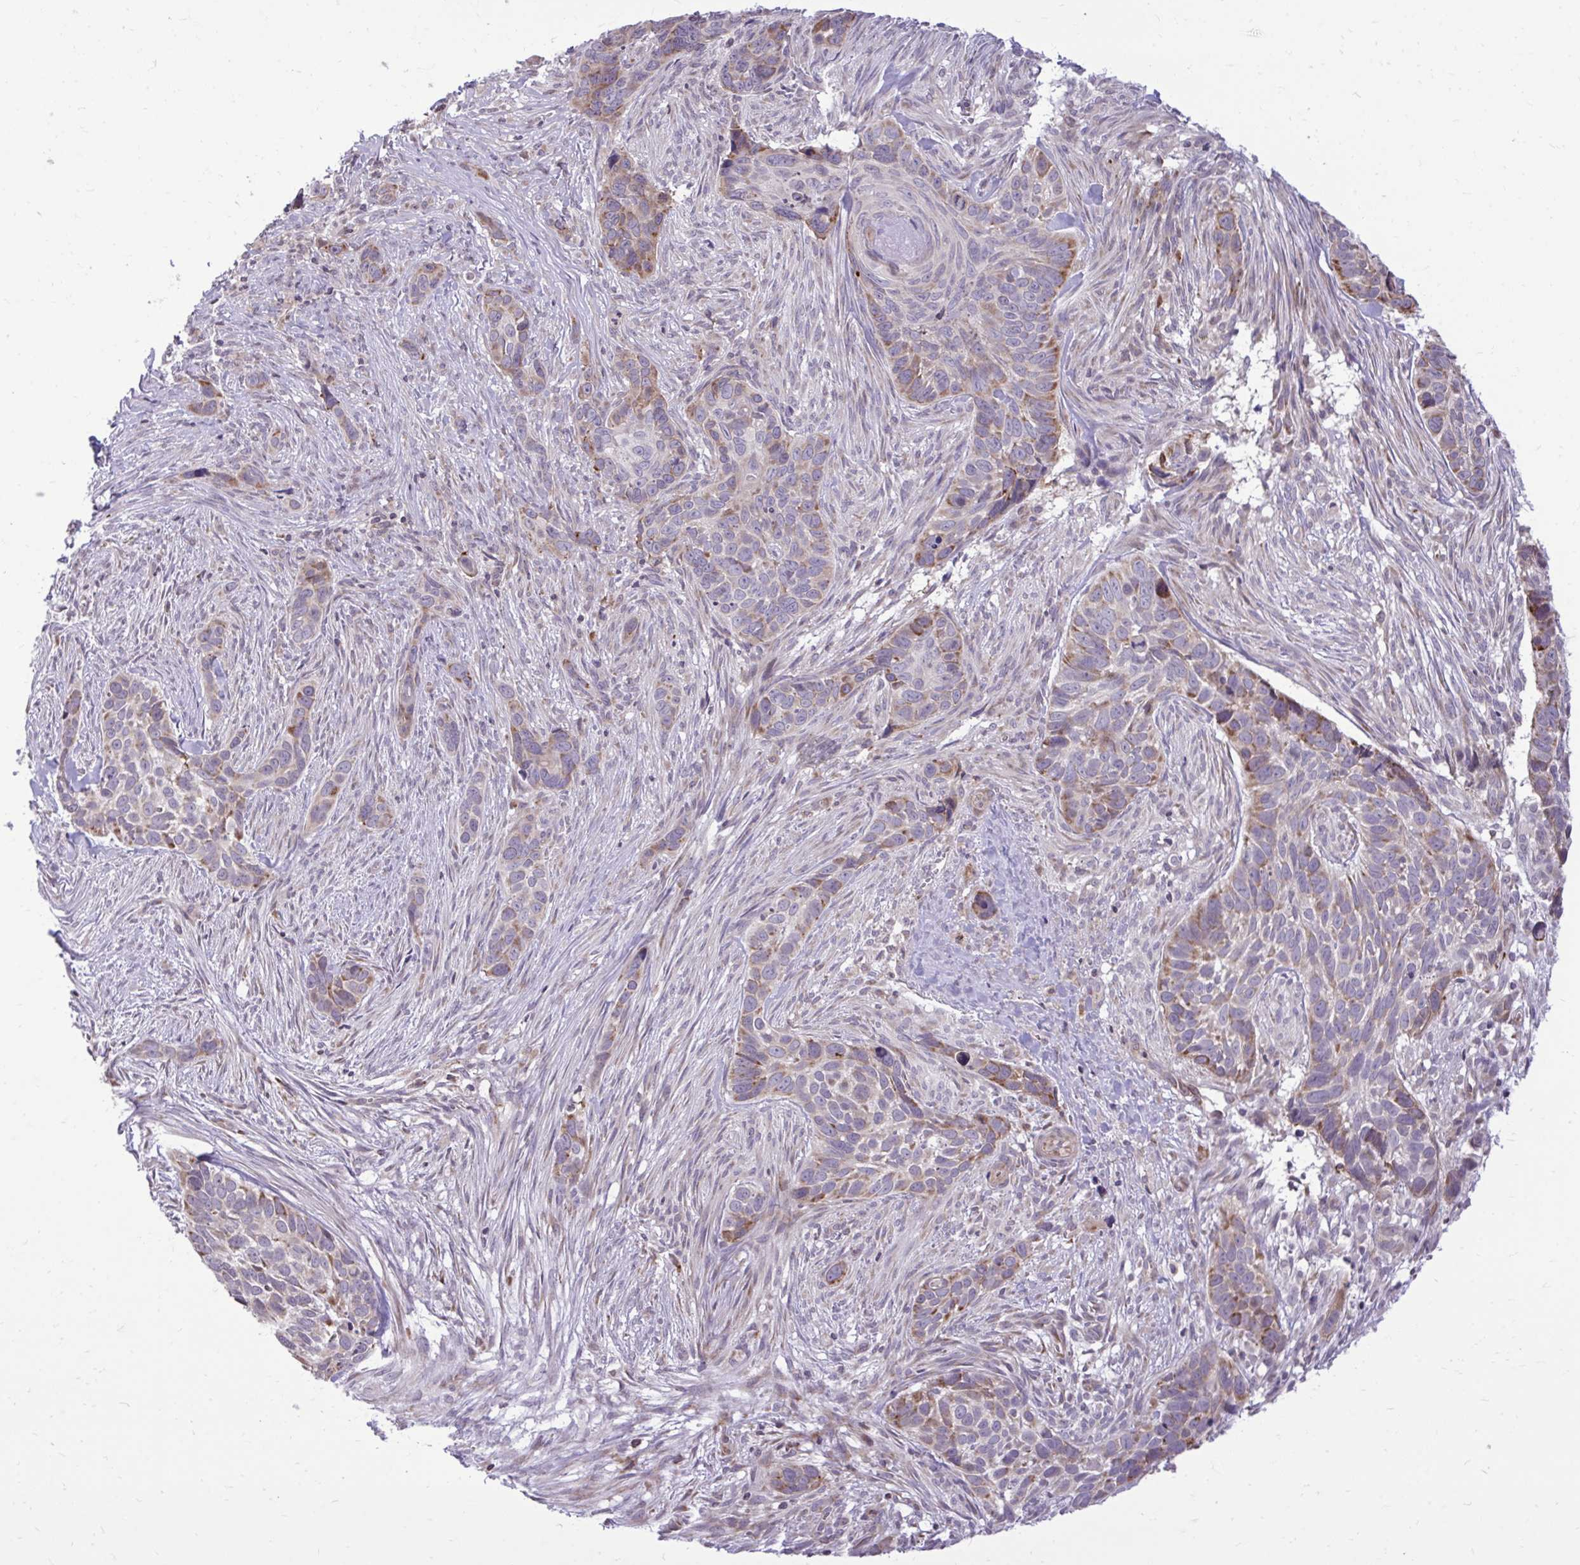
{"staining": {"intensity": "moderate", "quantity": "25%-75%", "location": "cytoplasmic/membranous"}, "tissue": "skin cancer", "cell_type": "Tumor cells", "image_type": "cancer", "snomed": [{"axis": "morphology", "description": "Basal cell carcinoma"}, {"axis": "topography", "description": "Skin"}], "caption": "Human skin cancer (basal cell carcinoma) stained with a brown dye demonstrates moderate cytoplasmic/membranous positive expression in approximately 25%-75% of tumor cells.", "gene": "METTL9", "patient": {"sex": "female", "age": 82}}